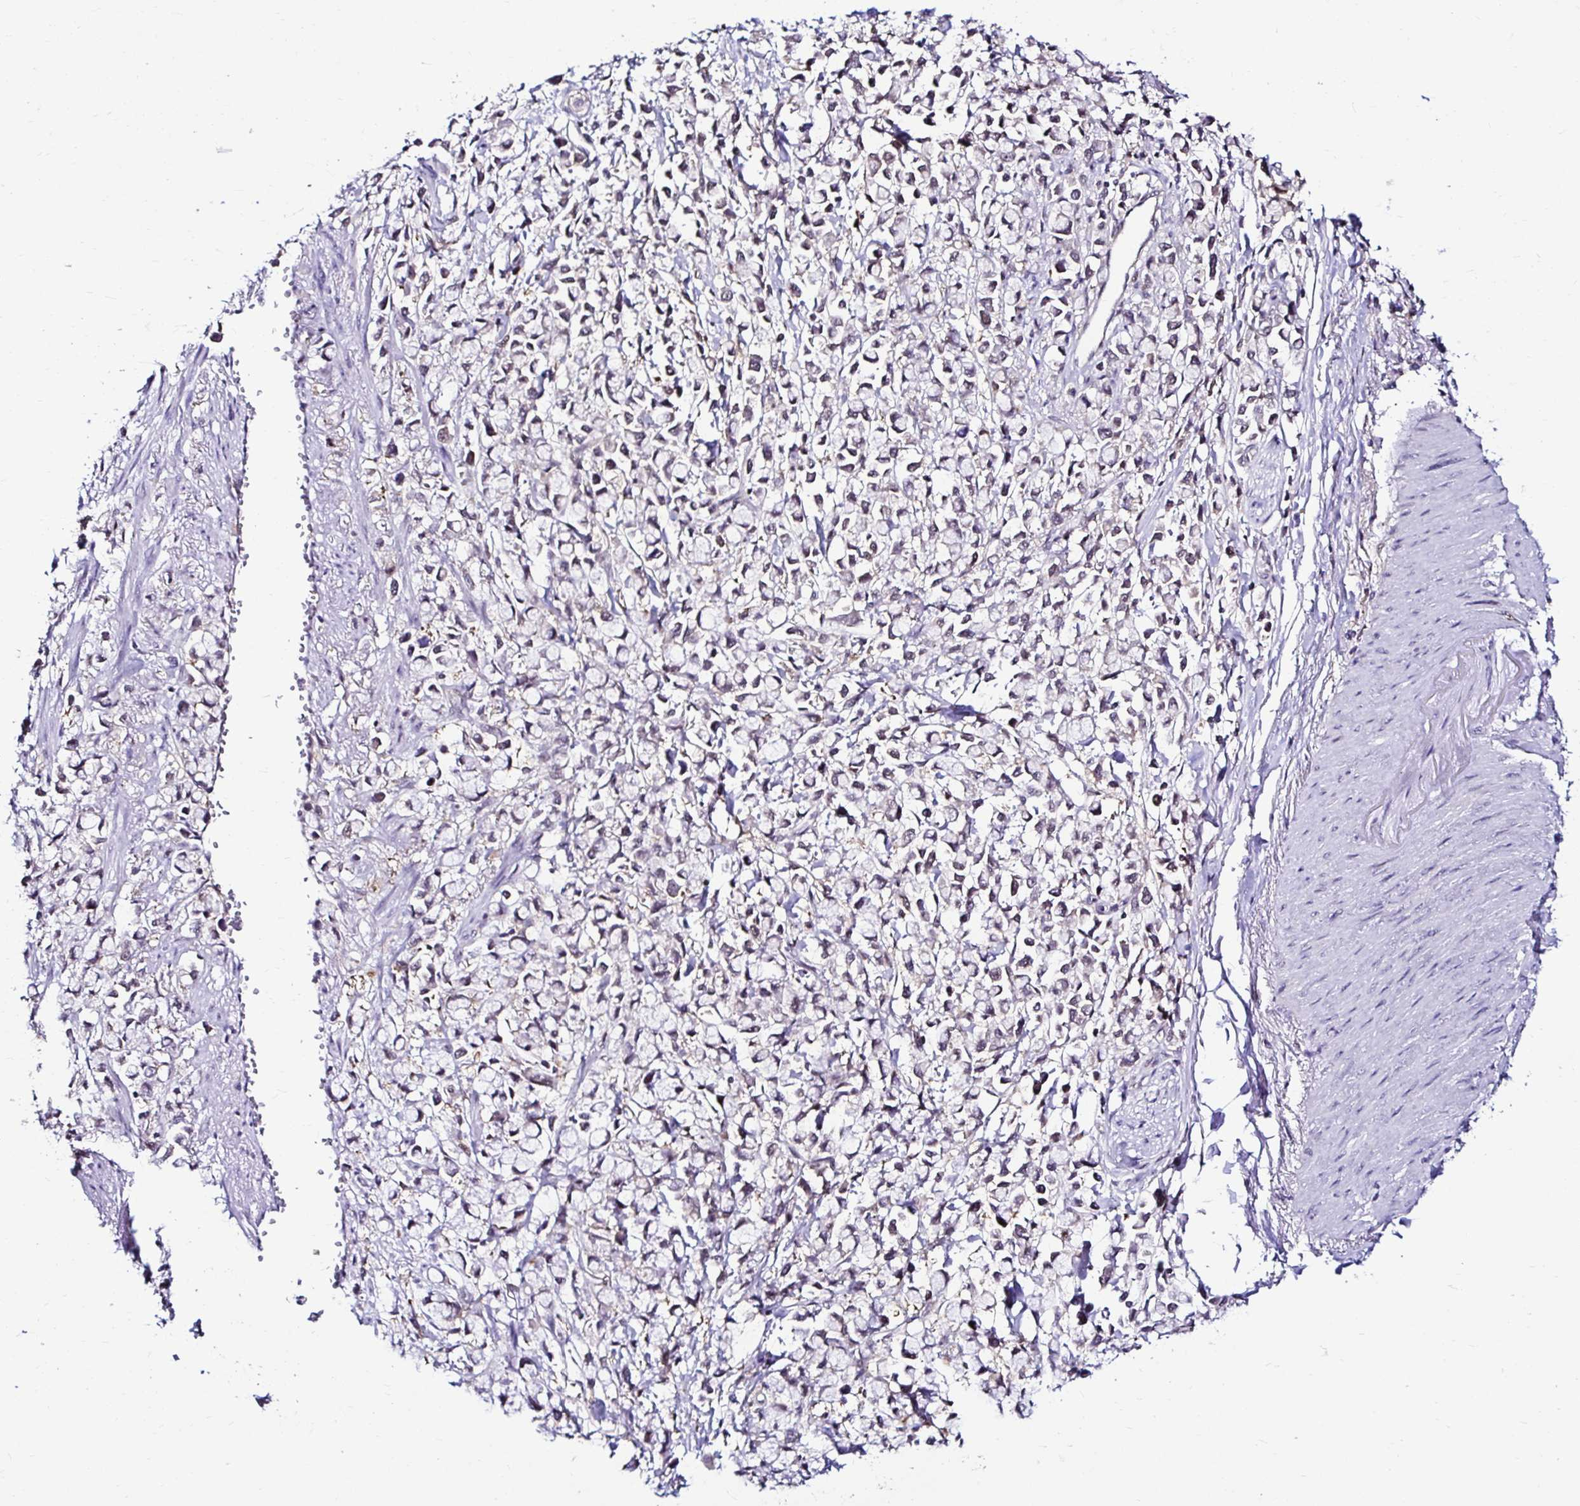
{"staining": {"intensity": "weak", "quantity": ">75%", "location": "nuclear"}, "tissue": "stomach cancer", "cell_type": "Tumor cells", "image_type": "cancer", "snomed": [{"axis": "morphology", "description": "Adenocarcinoma, NOS"}, {"axis": "topography", "description": "Stomach"}], "caption": "Immunohistochemical staining of human adenocarcinoma (stomach) exhibits low levels of weak nuclear protein staining in about >75% of tumor cells.", "gene": "PSMD3", "patient": {"sex": "female", "age": 81}}